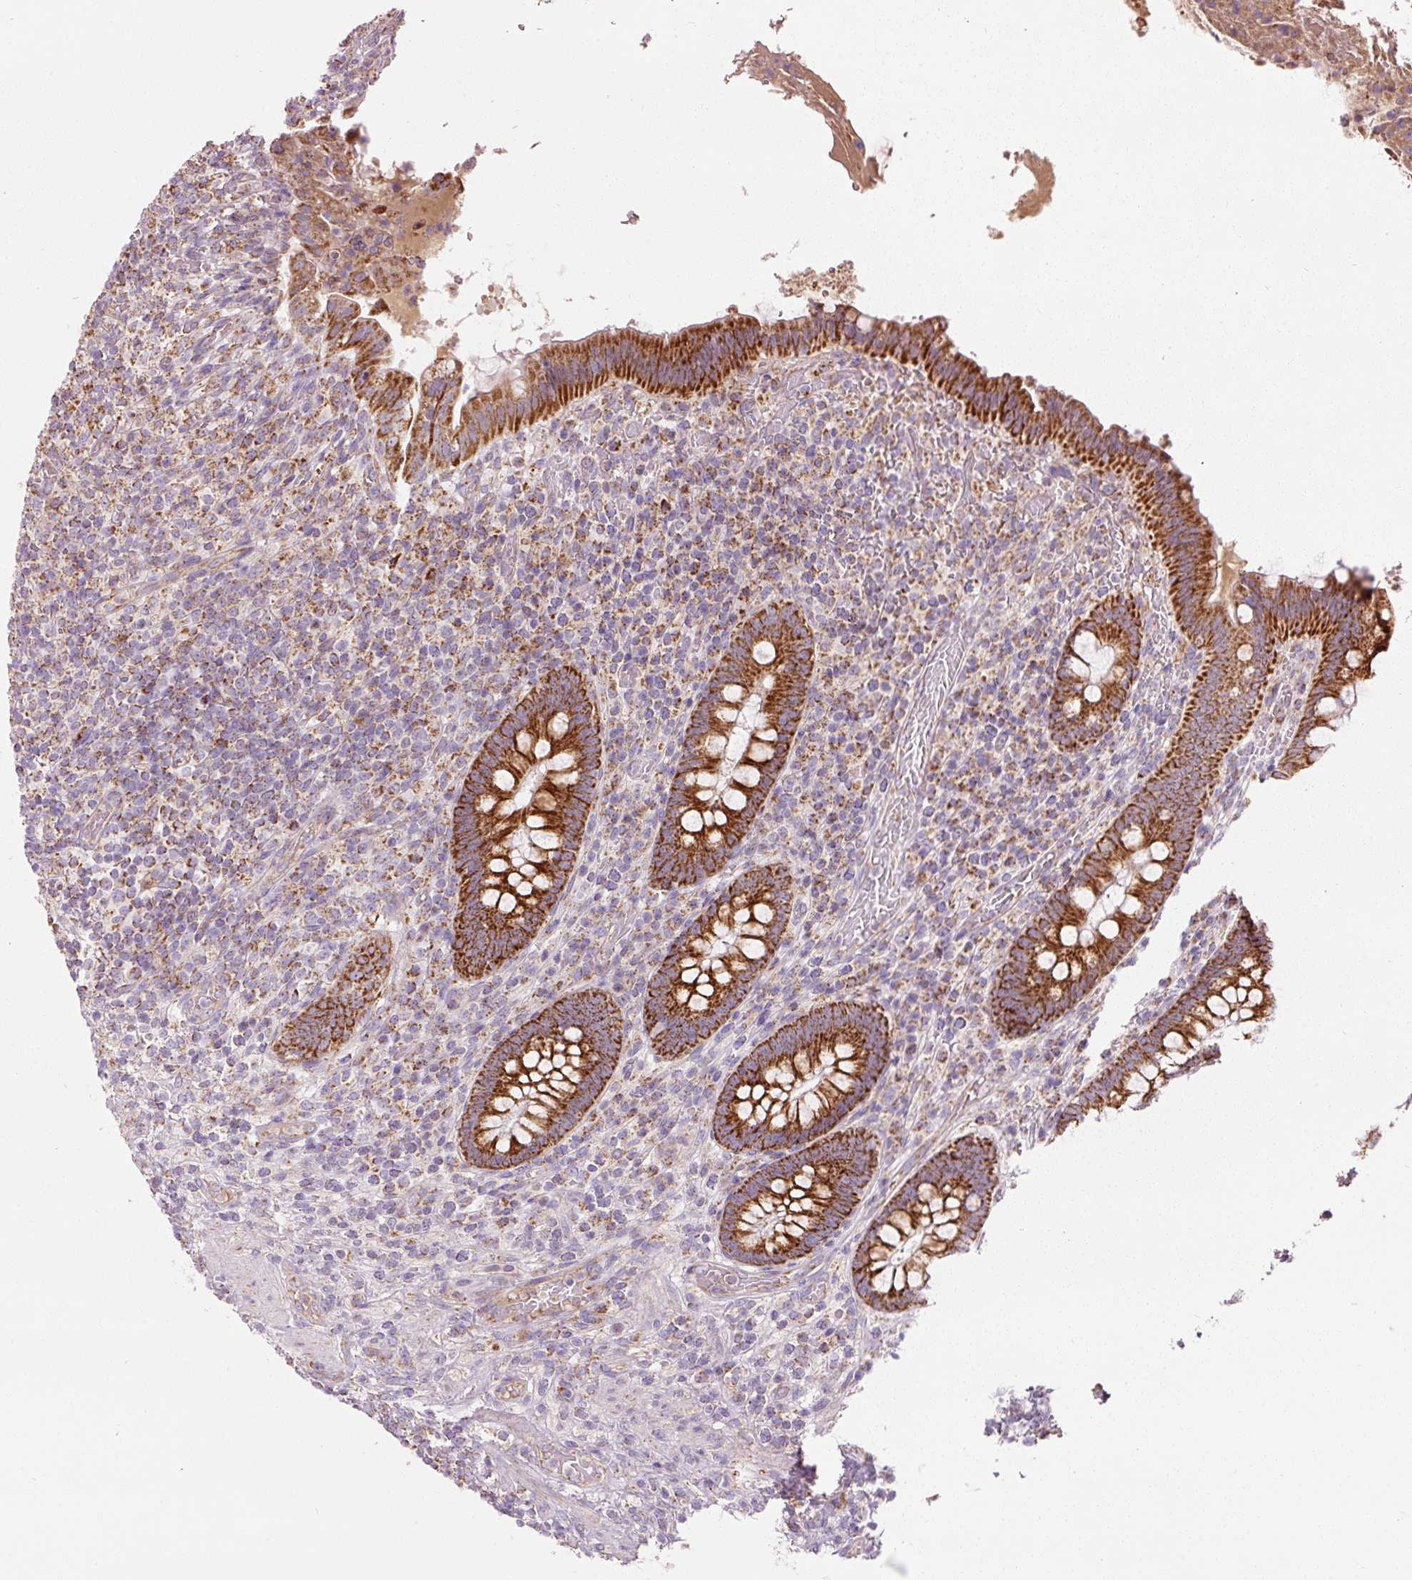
{"staining": {"intensity": "strong", "quantity": ">75%", "location": "cytoplasmic/membranous"}, "tissue": "appendix", "cell_type": "Glandular cells", "image_type": "normal", "snomed": [{"axis": "morphology", "description": "Normal tissue, NOS"}, {"axis": "topography", "description": "Appendix"}], "caption": "The immunohistochemical stain labels strong cytoplasmic/membranous positivity in glandular cells of normal appendix.", "gene": "NDUFB4", "patient": {"sex": "female", "age": 43}}